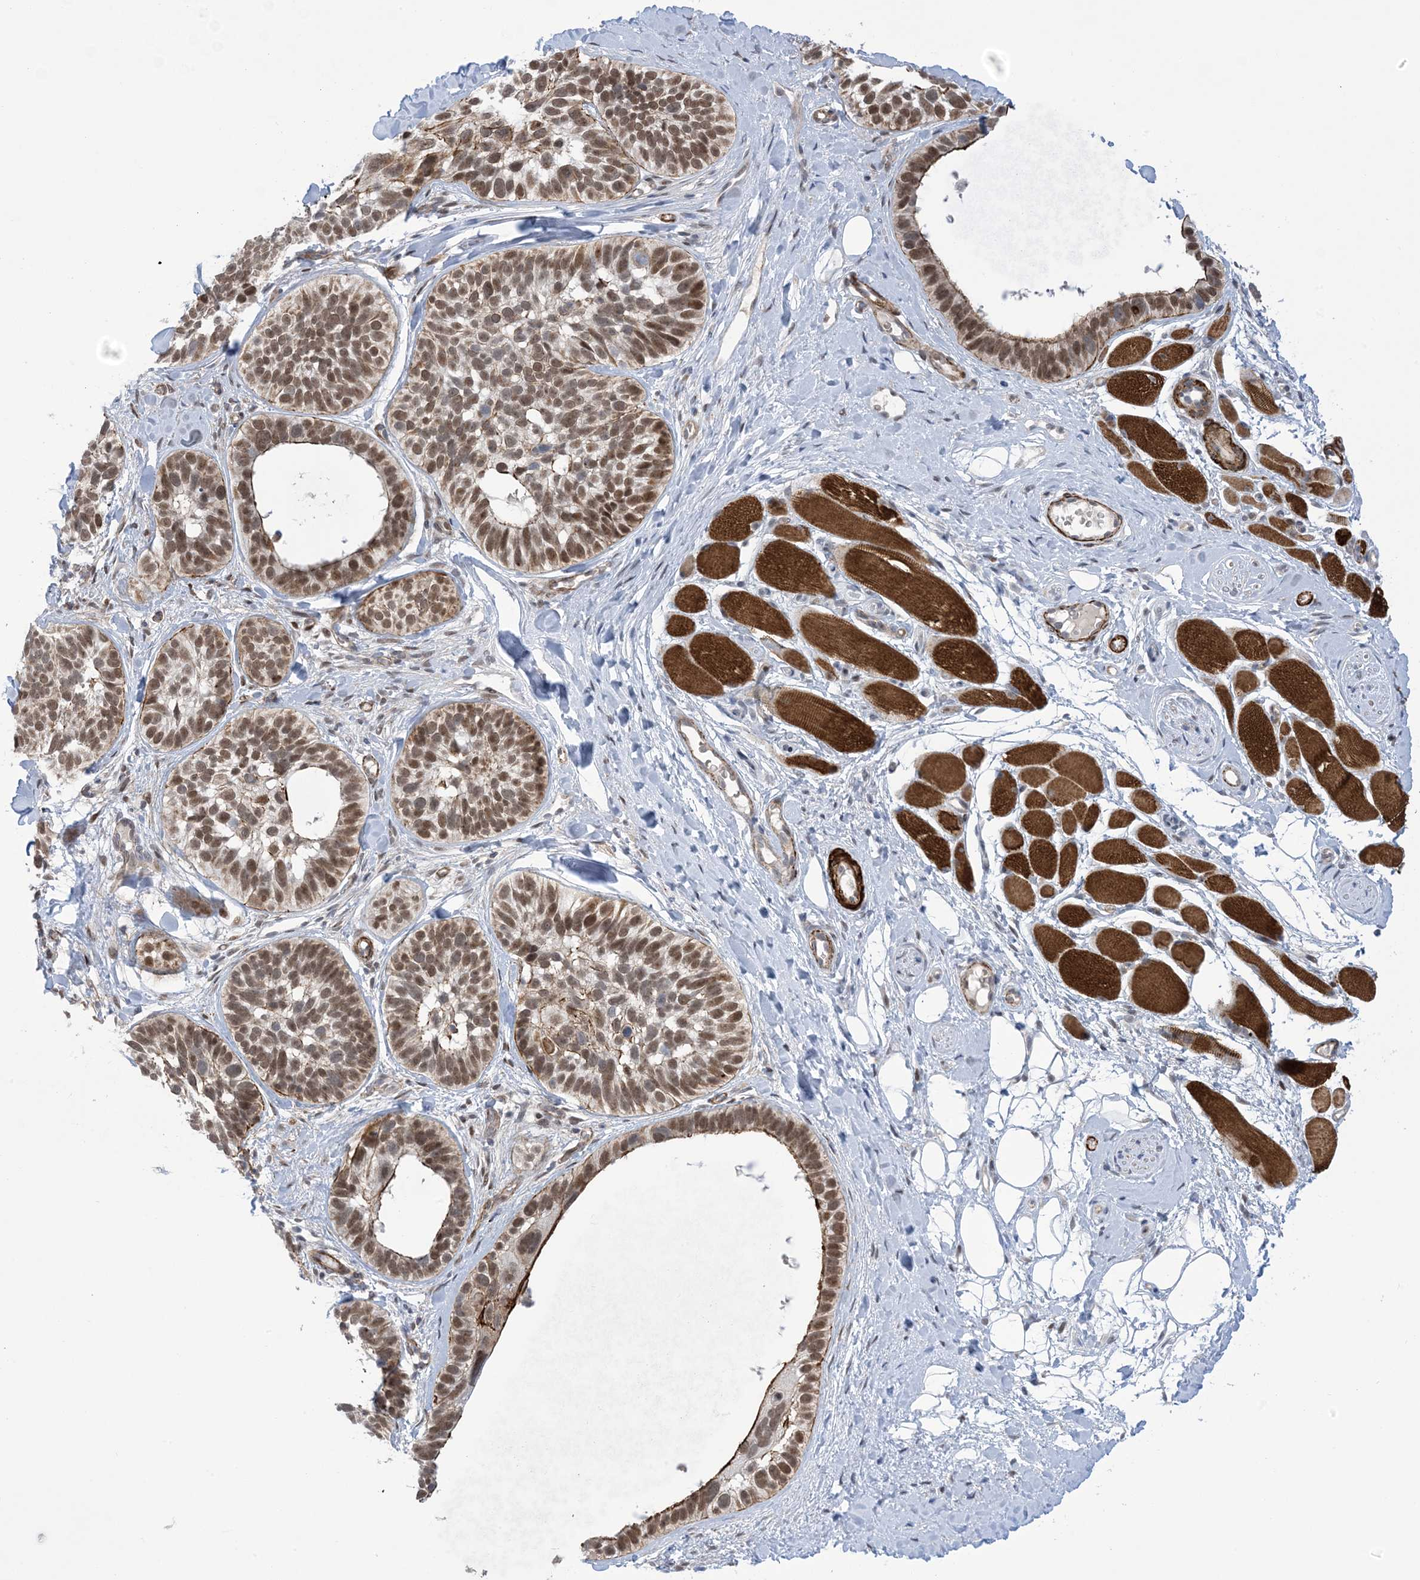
{"staining": {"intensity": "moderate", "quantity": ">75%", "location": "nuclear"}, "tissue": "skin cancer", "cell_type": "Tumor cells", "image_type": "cancer", "snomed": [{"axis": "morphology", "description": "Basal cell carcinoma"}, {"axis": "topography", "description": "Skin"}], "caption": "An immunohistochemistry (IHC) micrograph of neoplastic tissue is shown. Protein staining in brown highlights moderate nuclear positivity in skin cancer within tumor cells.", "gene": "ZNF8", "patient": {"sex": "male", "age": 62}}